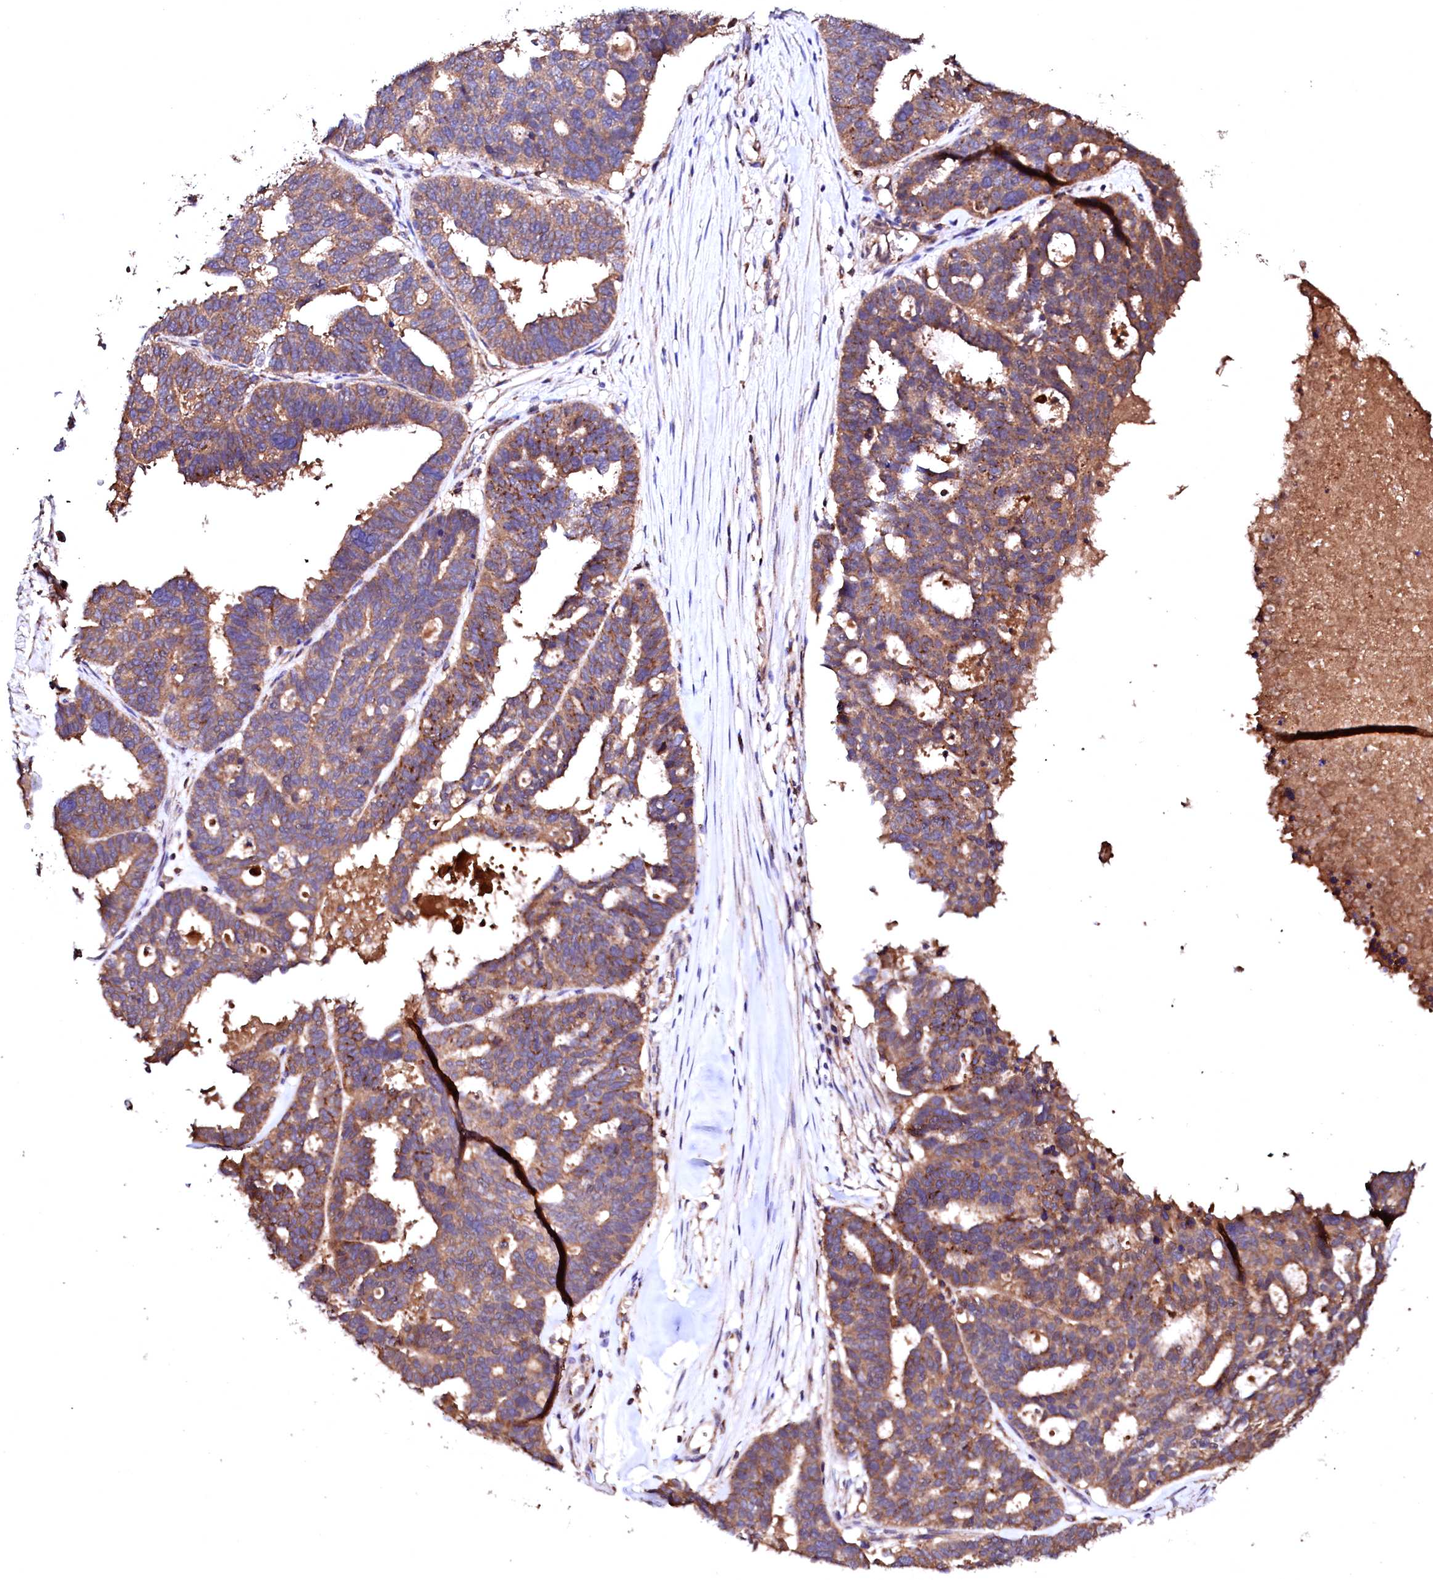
{"staining": {"intensity": "moderate", "quantity": ">75%", "location": "cytoplasmic/membranous"}, "tissue": "ovarian cancer", "cell_type": "Tumor cells", "image_type": "cancer", "snomed": [{"axis": "morphology", "description": "Cystadenocarcinoma, serous, NOS"}, {"axis": "topography", "description": "Ovary"}], "caption": "About >75% of tumor cells in serous cystadenocarcinoma (ovarian) display moderate cytoplasmic/membranous protein expression as visualized by brown immunohistochemical staining.", "gene": "ST3GAL1", "patient": {"sex": "female", "age": 59}}